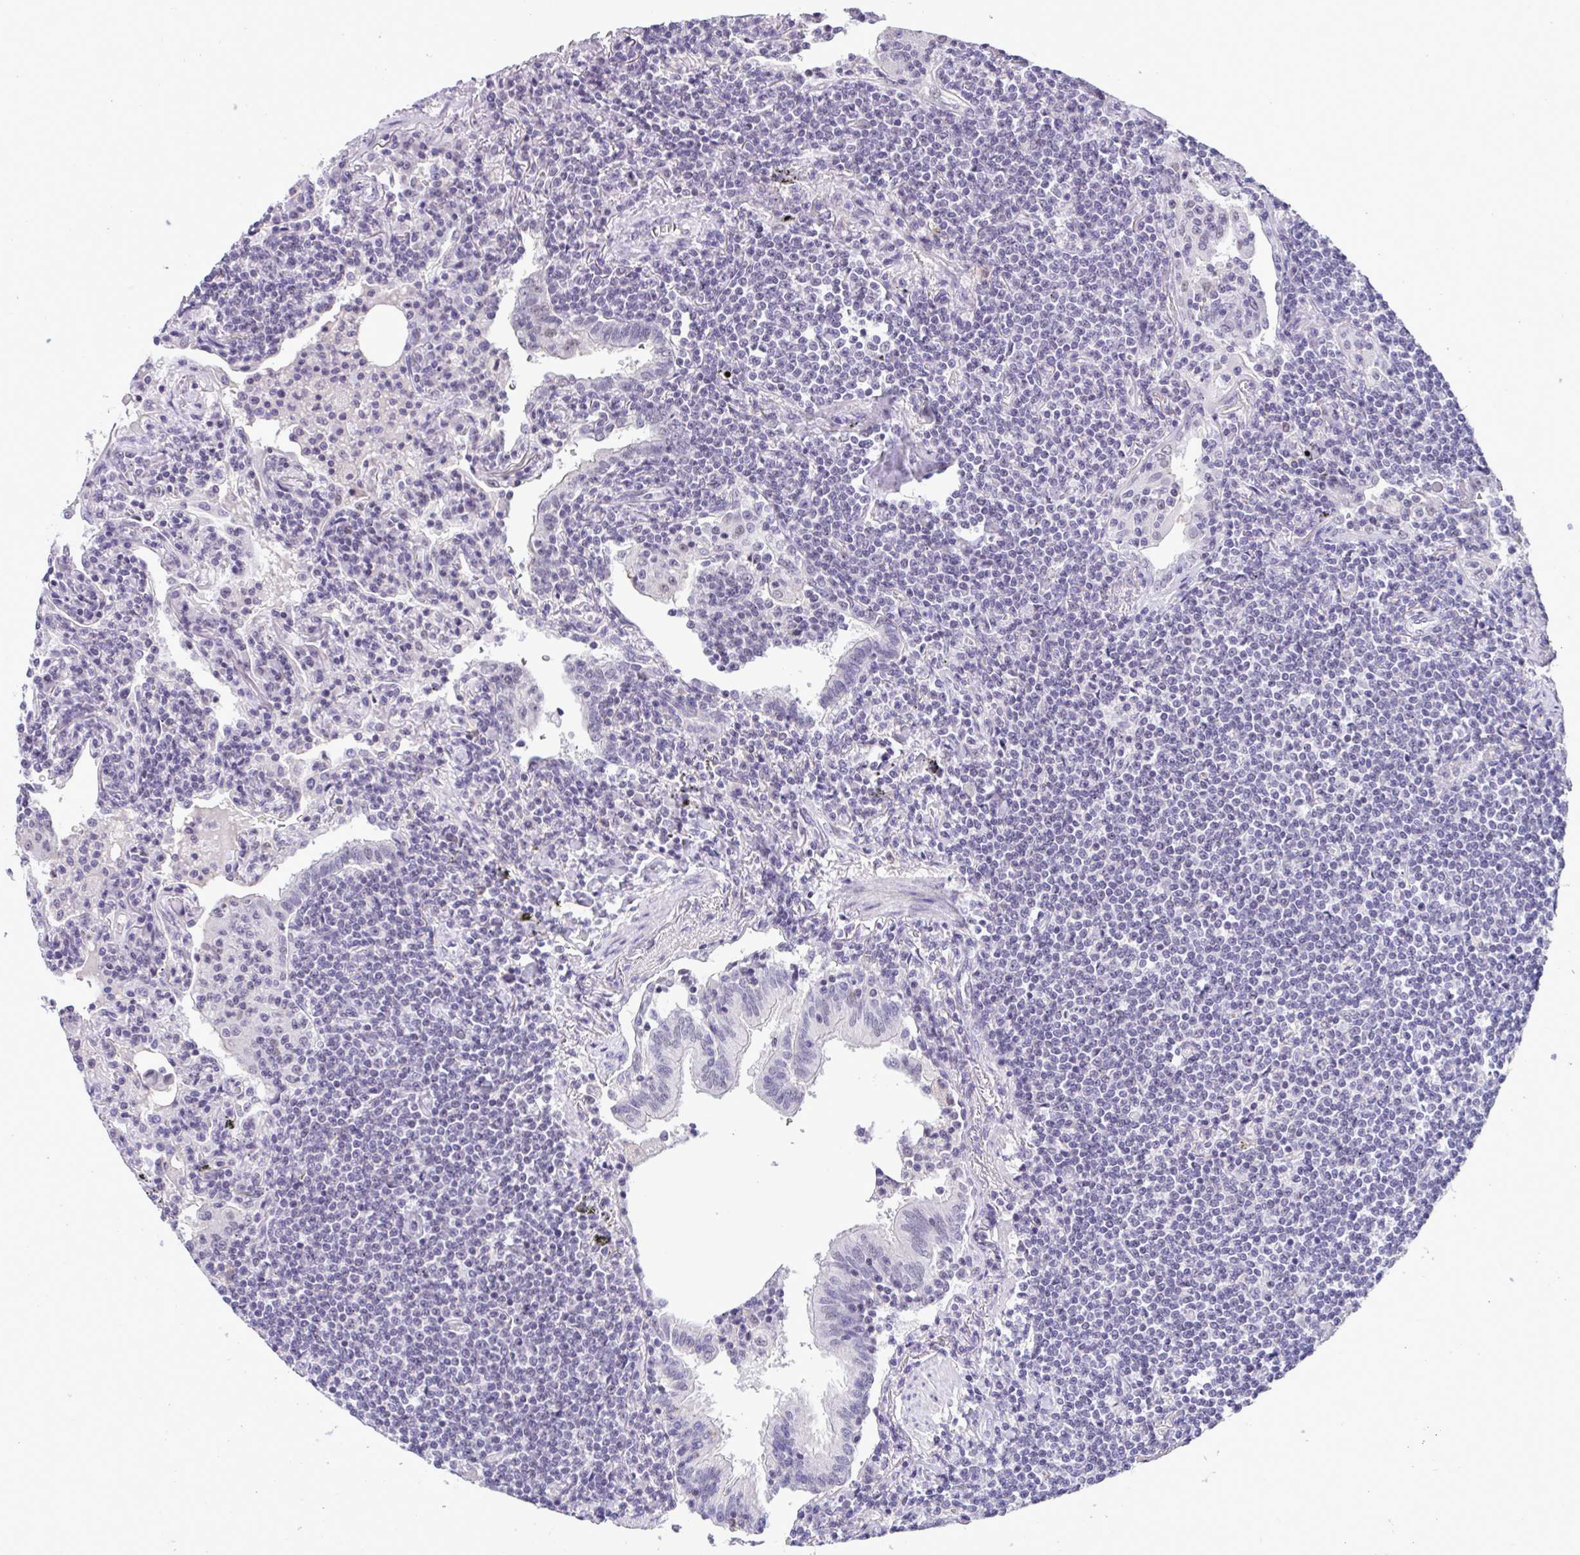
{"staining": {"intensity": "negative", "quantity": "none", "location": "none"}, "tissue": "lymphoma", "cell_type": "Tumor cells", "image_type": "cancer", "snomed": [{"axis": "morphology", "description": "Malignant lymphoma, non-Hodgkin's type, Low grade"}, {"axis": "topography", "description": "Lung"}], "caption": "High power microscopy histopathology image of an IHC image of lymphoma, revealing no significant positivity in tumor cells. (Immunohistochemistry (ihc), brightfield microscopy, high magnification).", "gene": "YBX2", "patient": {"sex": "female", "age": 71}}